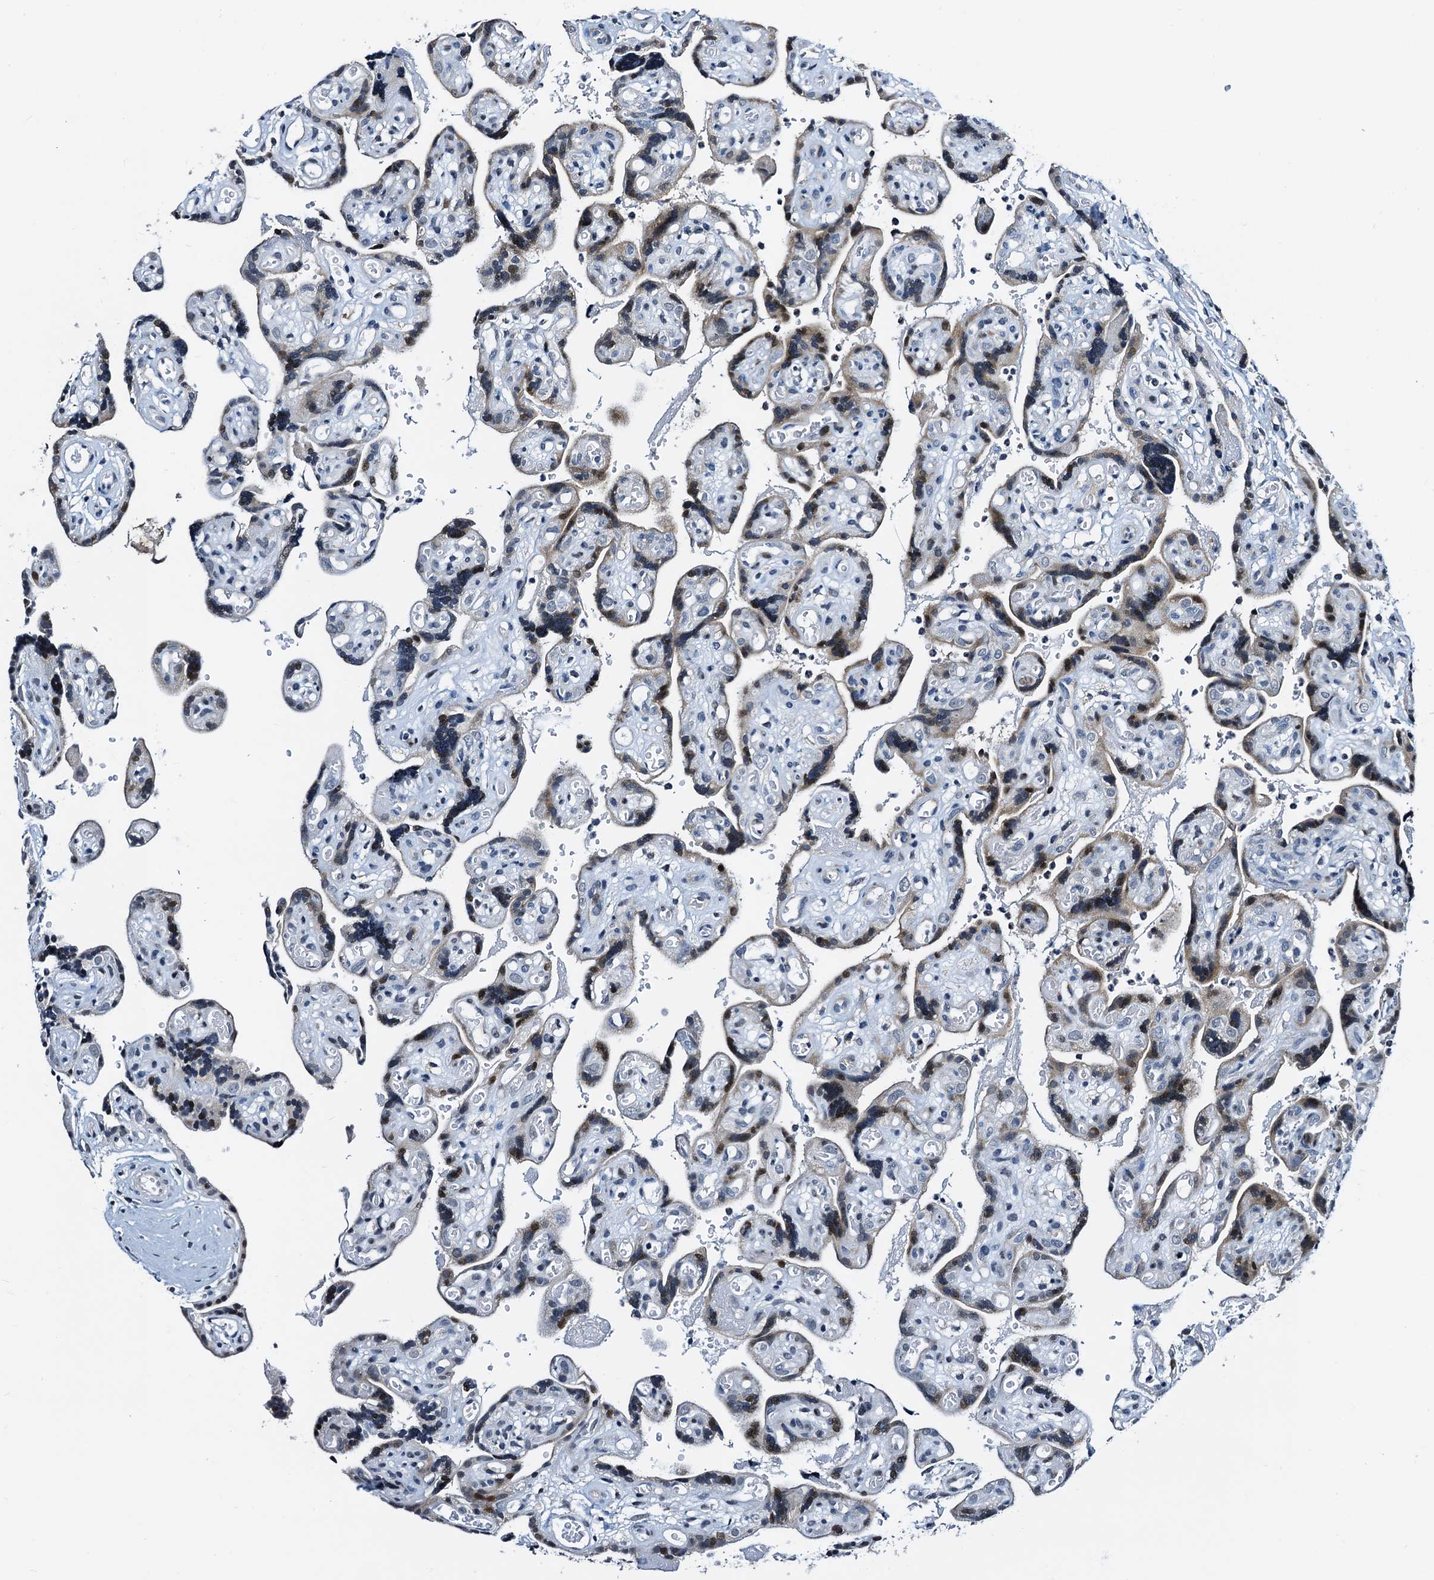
{"staining": {"intensity": "negative", "quantity": "none", "location": "none"}, "tissue": "placenta", "cell_type": "Decidual cells", "image_type": "normal", "snomed": [{"axis": "morphology", "description": "Normal tissue, NOS"}, {"axis": "topography", "description": "Placenta"}], "caption": "Decidual cells show no significant protein expression in benign placenta. Nuclei are stained in blue.", "gene": "FAM222A", "patient": {"sex": "female", "age": 30}}